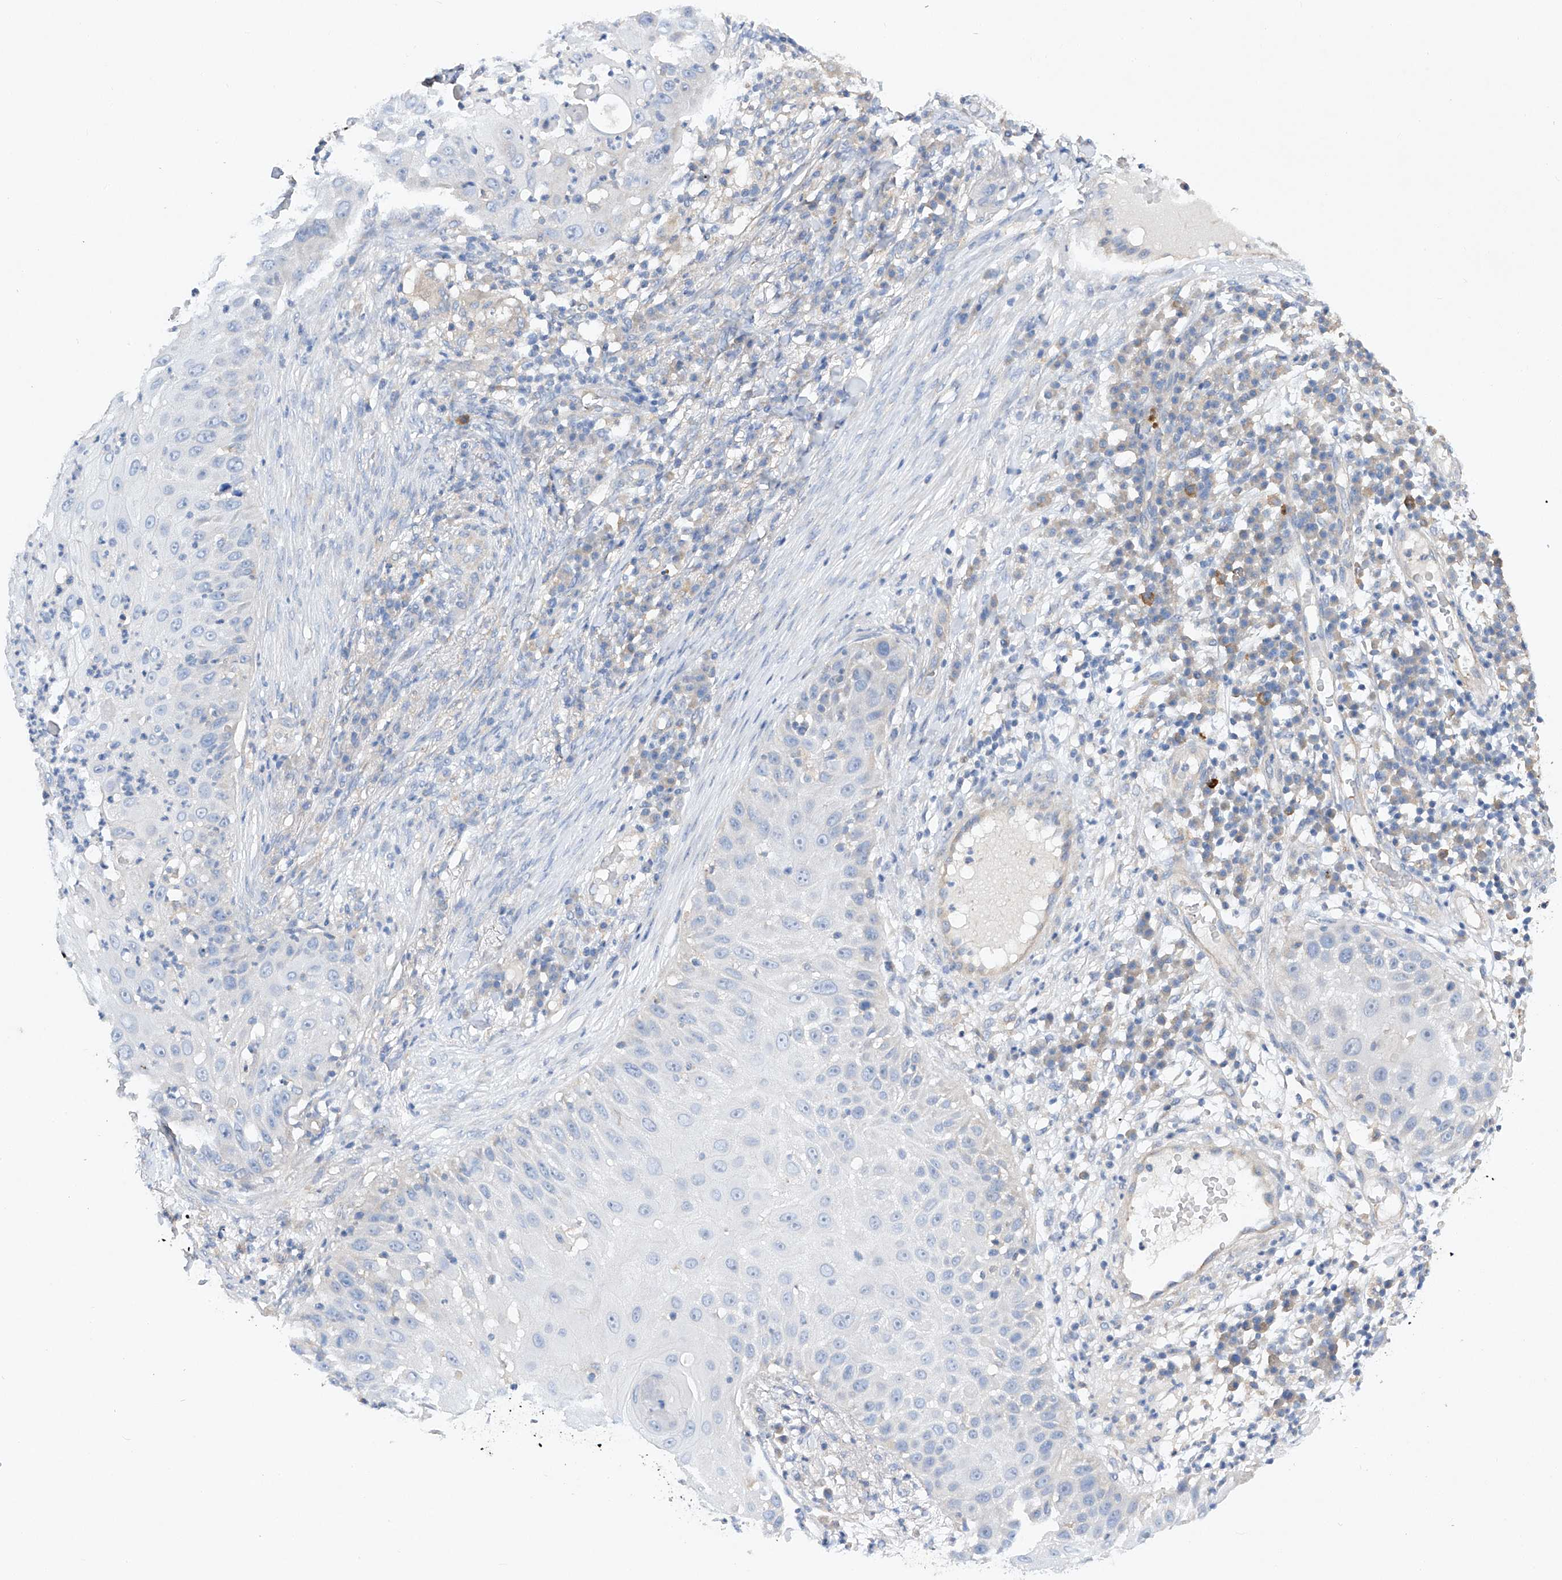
{"staining": {"intensity": "negative", "quantity": "none", "location": "none"}, "tissue": "skin cancer", "cell_type": "Tumor cells", "image_type": "cancer", "snomed": [{"axis": "morphology", "description": "Squamous cell carcinoma, NOS"}, {"axis": "topography", "description": "Skin"}], "caption": "DAB (3,3'-diaminobenzidine) immunohistochemical staining of skin cancer (squamous cell carcinoma) displays no significant expression in tumor cells.", "gene": "AMD1", "patient": {"sex": "female", "age": 44}}